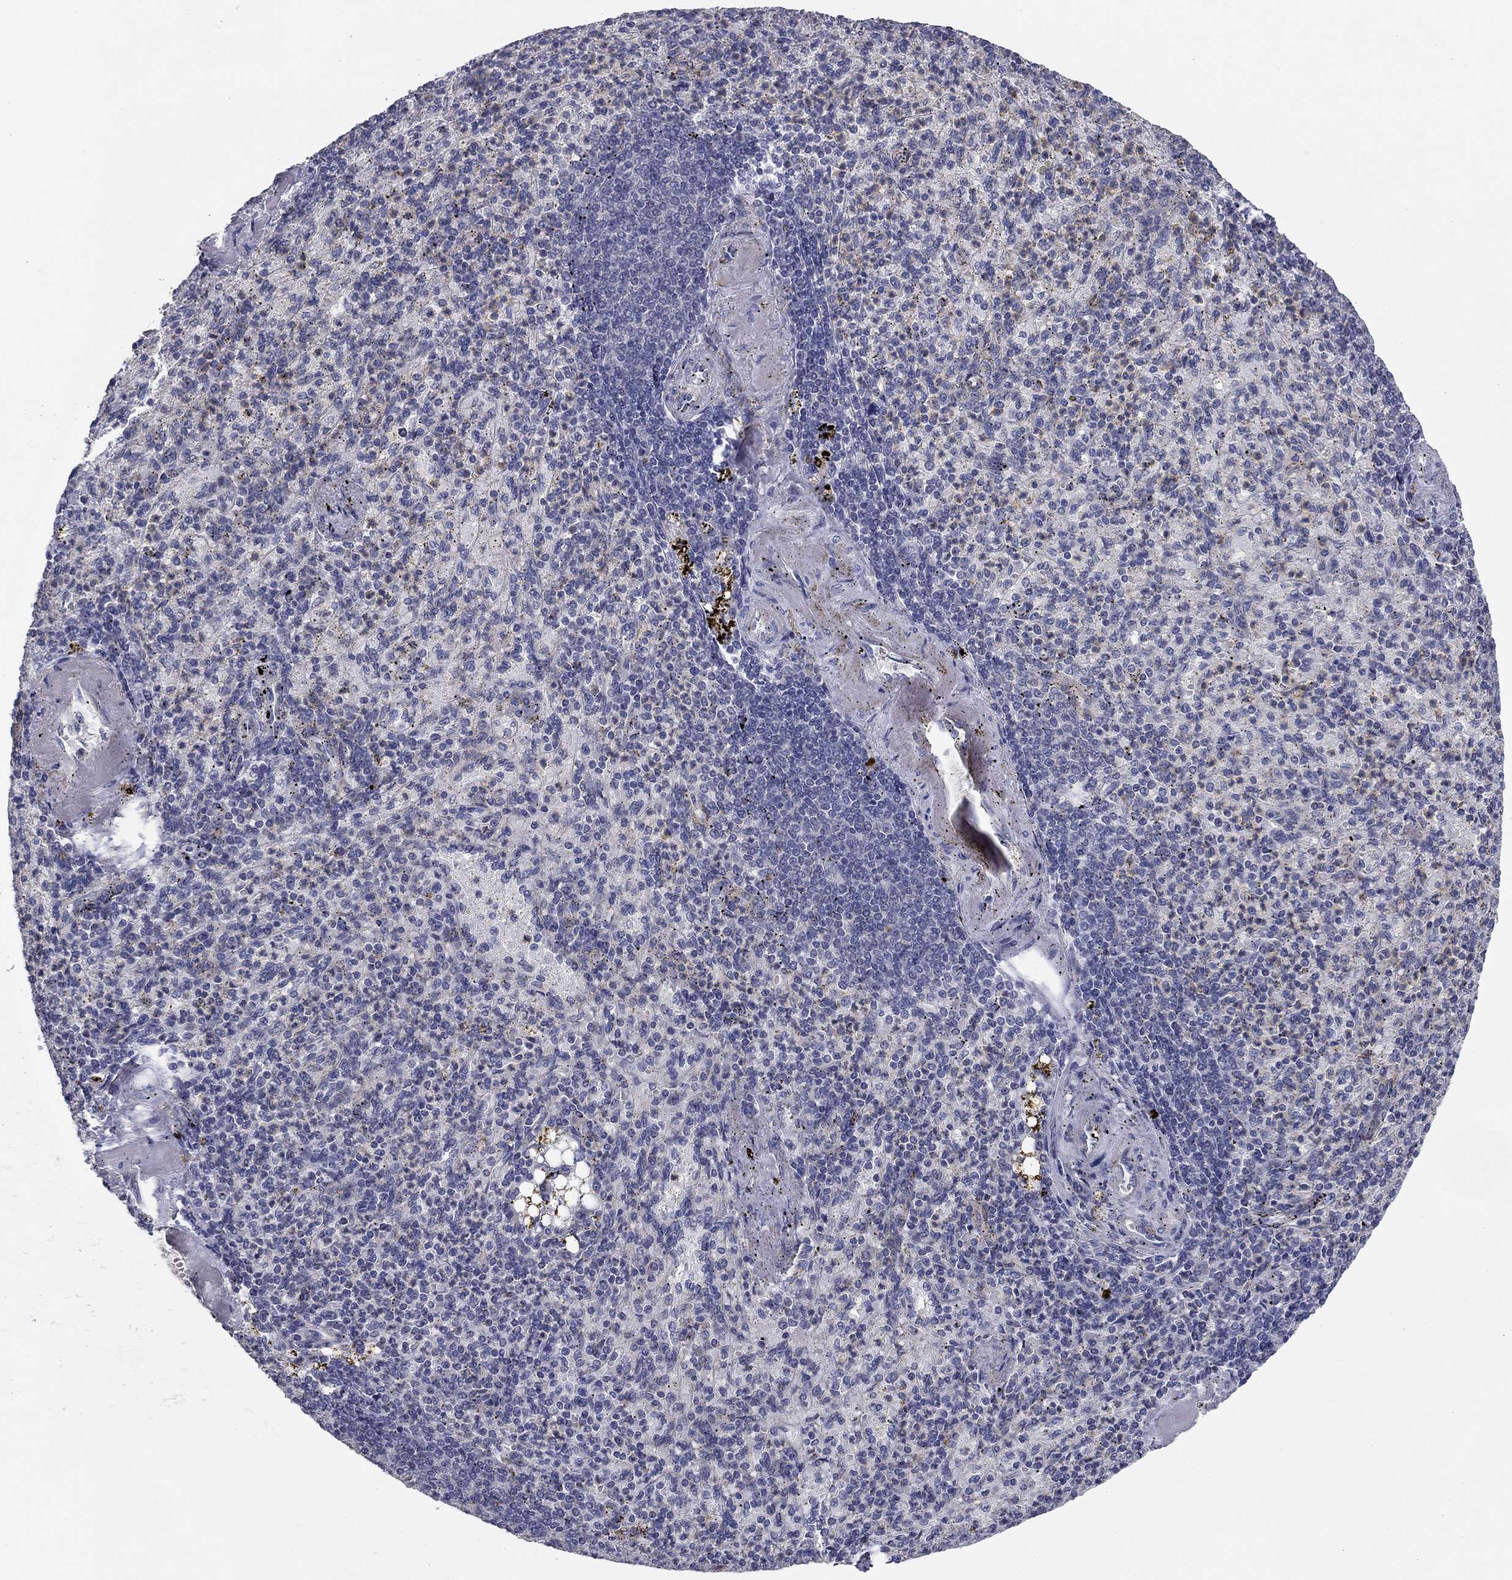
{"staining": {"intensity": "negative", "quantity": "none", "location": "none"}, "tissue": "spleen", "cell_type": "Cells in red pulp", "image_type": "normal", "snomed": [{"axis": "morphology", "description": "Normal tissue, NOS"}, {"axis": "topography", "description": "Spleen"}], "caption": "A high-resolution photomicrograph shows immunohistochemistry staining of normal spleen, which displays no significant expression in cells in red pulp.", "gene": "SEPTIN3", "patient": {"sex": "female", "age": 74}}